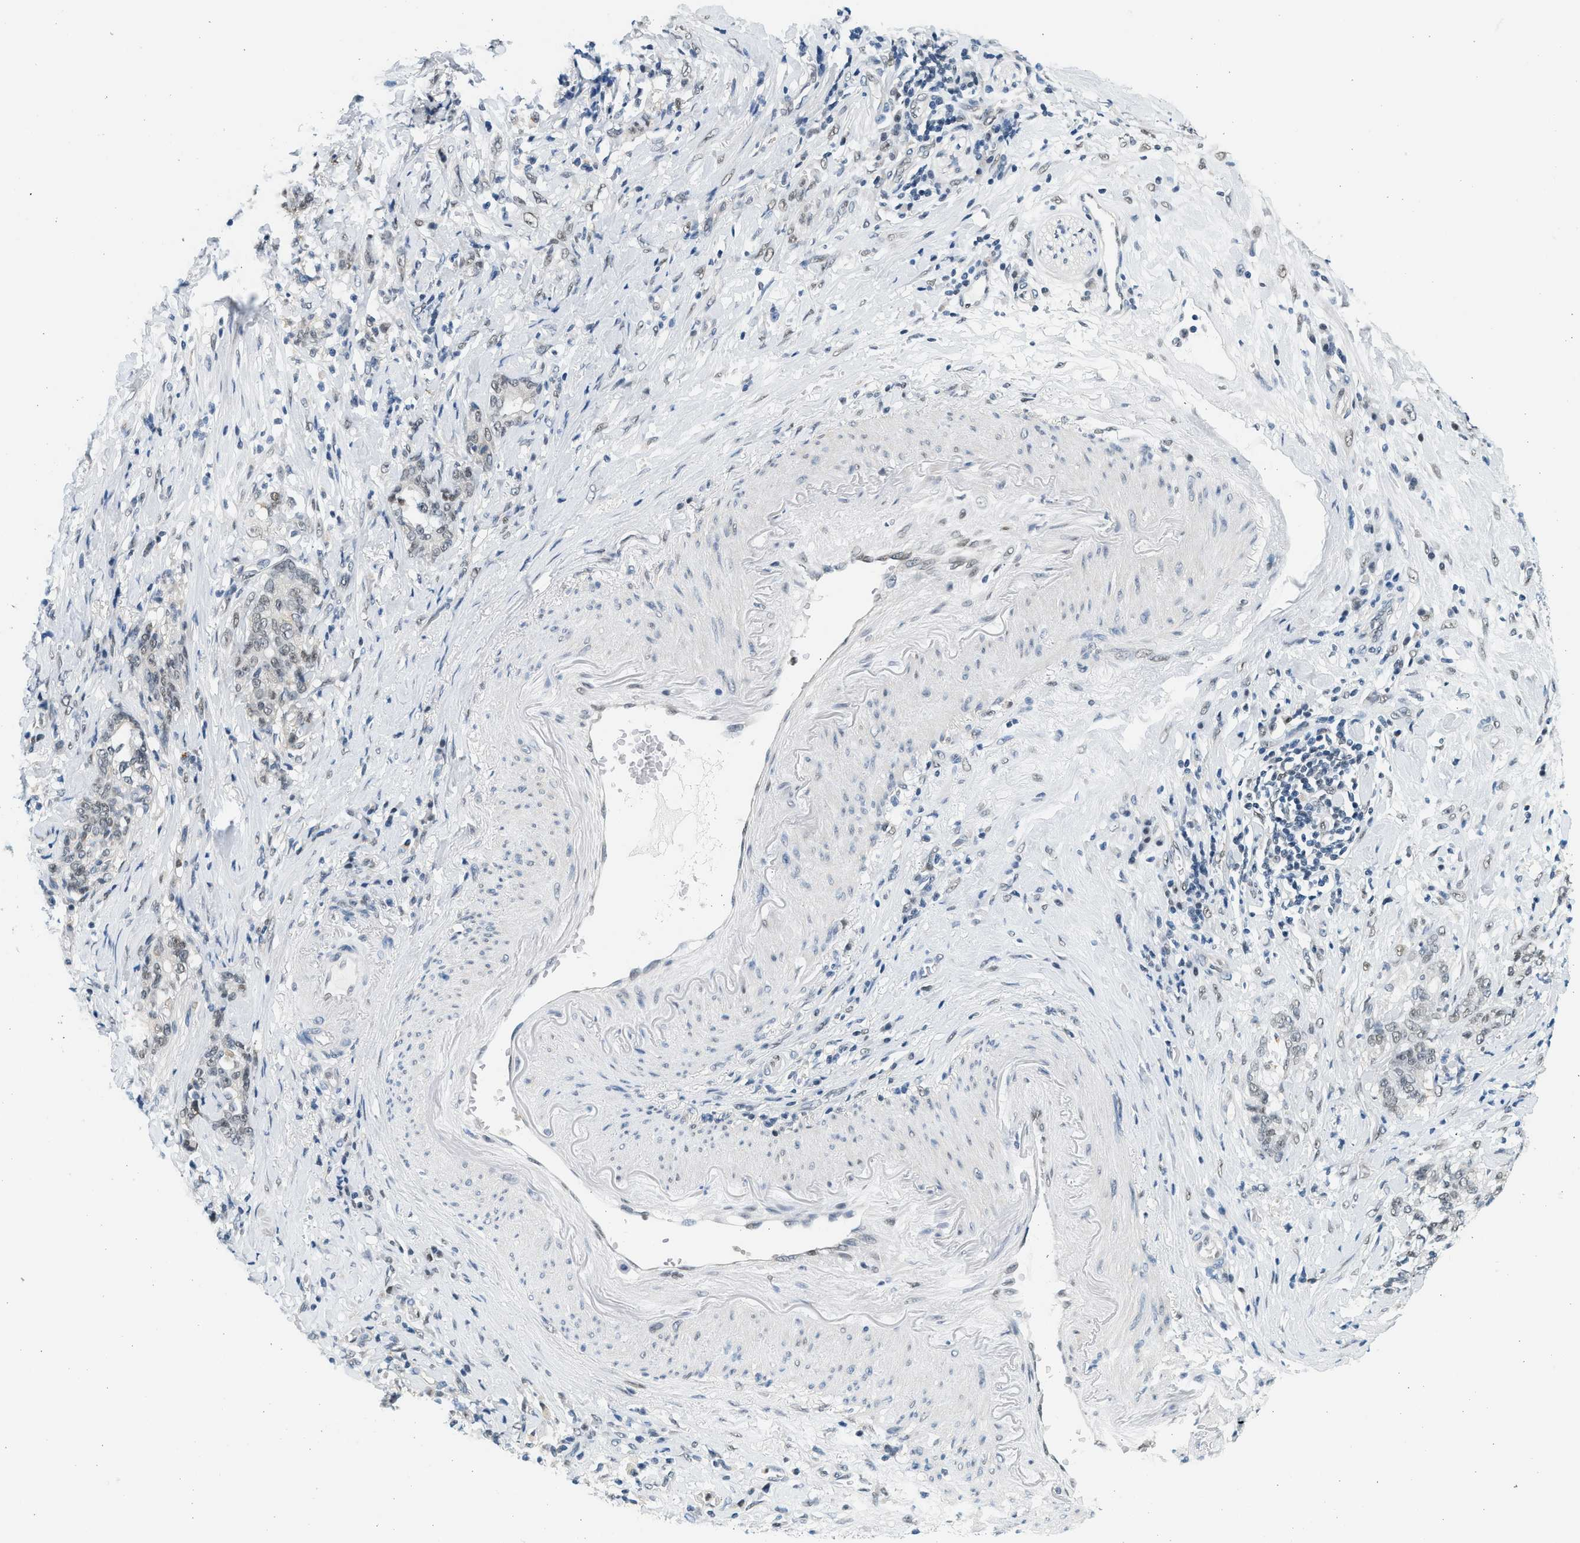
{"staining": {"intensity": "weak", "quantity": "<25%", "location": "nuclear"}, "tissue": "stomach cancer", "cell_type": "Tumor cells", "image_type": "cancer", "snomed": [{"axis": "morphology", "description": "Adenocarcinoma, NOS"}, {"axis": "topography", "description": "Stomach, lower"}], "caption": "Immunohistochemistry micrograph of neoplastic tissue: human stomach cancer (adenocarcinoma) stained with DAB displays no significant protein staining in tumor cells.", "gene": "HIPK1", "patient": {"sex": "male", "age": 88}}